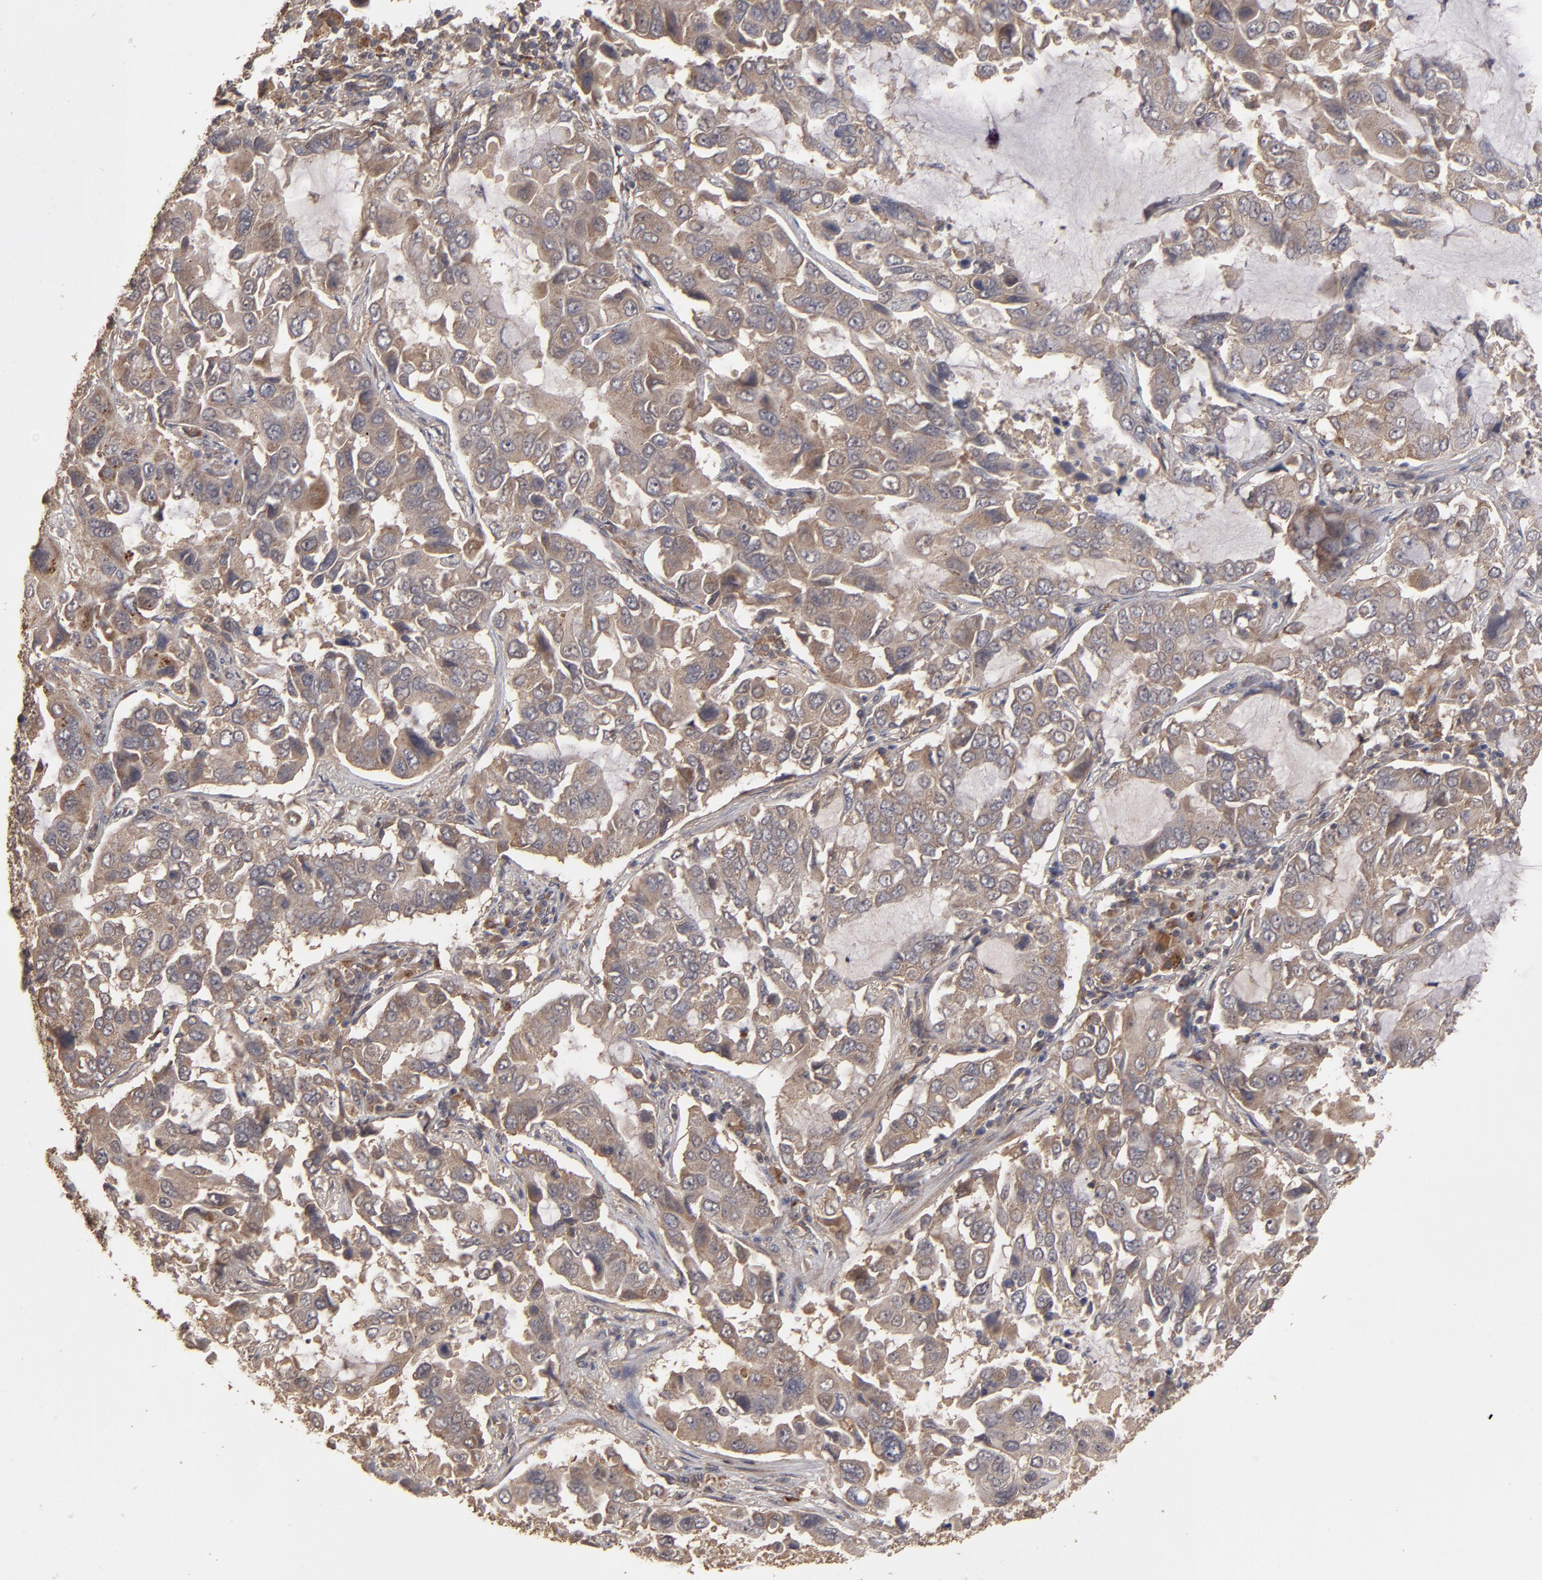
{"staining": {"intensity": "weak", "quantity": ">75%", "location": "cytoplasmic/membranous"}, "tissue": "lung cancer", "cell_type": "Tumor cells", "image_type": "cancer", "snomed": [{"axis": "morphology", "description": "Adenocarcinoma, NOS"}, {"axis": "topography", "description": "Lung"}], "caption": "The photomicrograph reveals immunohistochemical staining of lung cancer. There is weak cytoplasmic/membranous expression is identified in approximately >75% of tumor cells. (brown staining indicates protein expression, while blue staining denotes nuclei).", "gene": "MMP2", "patient": {"sex": "male", "age": 64}}